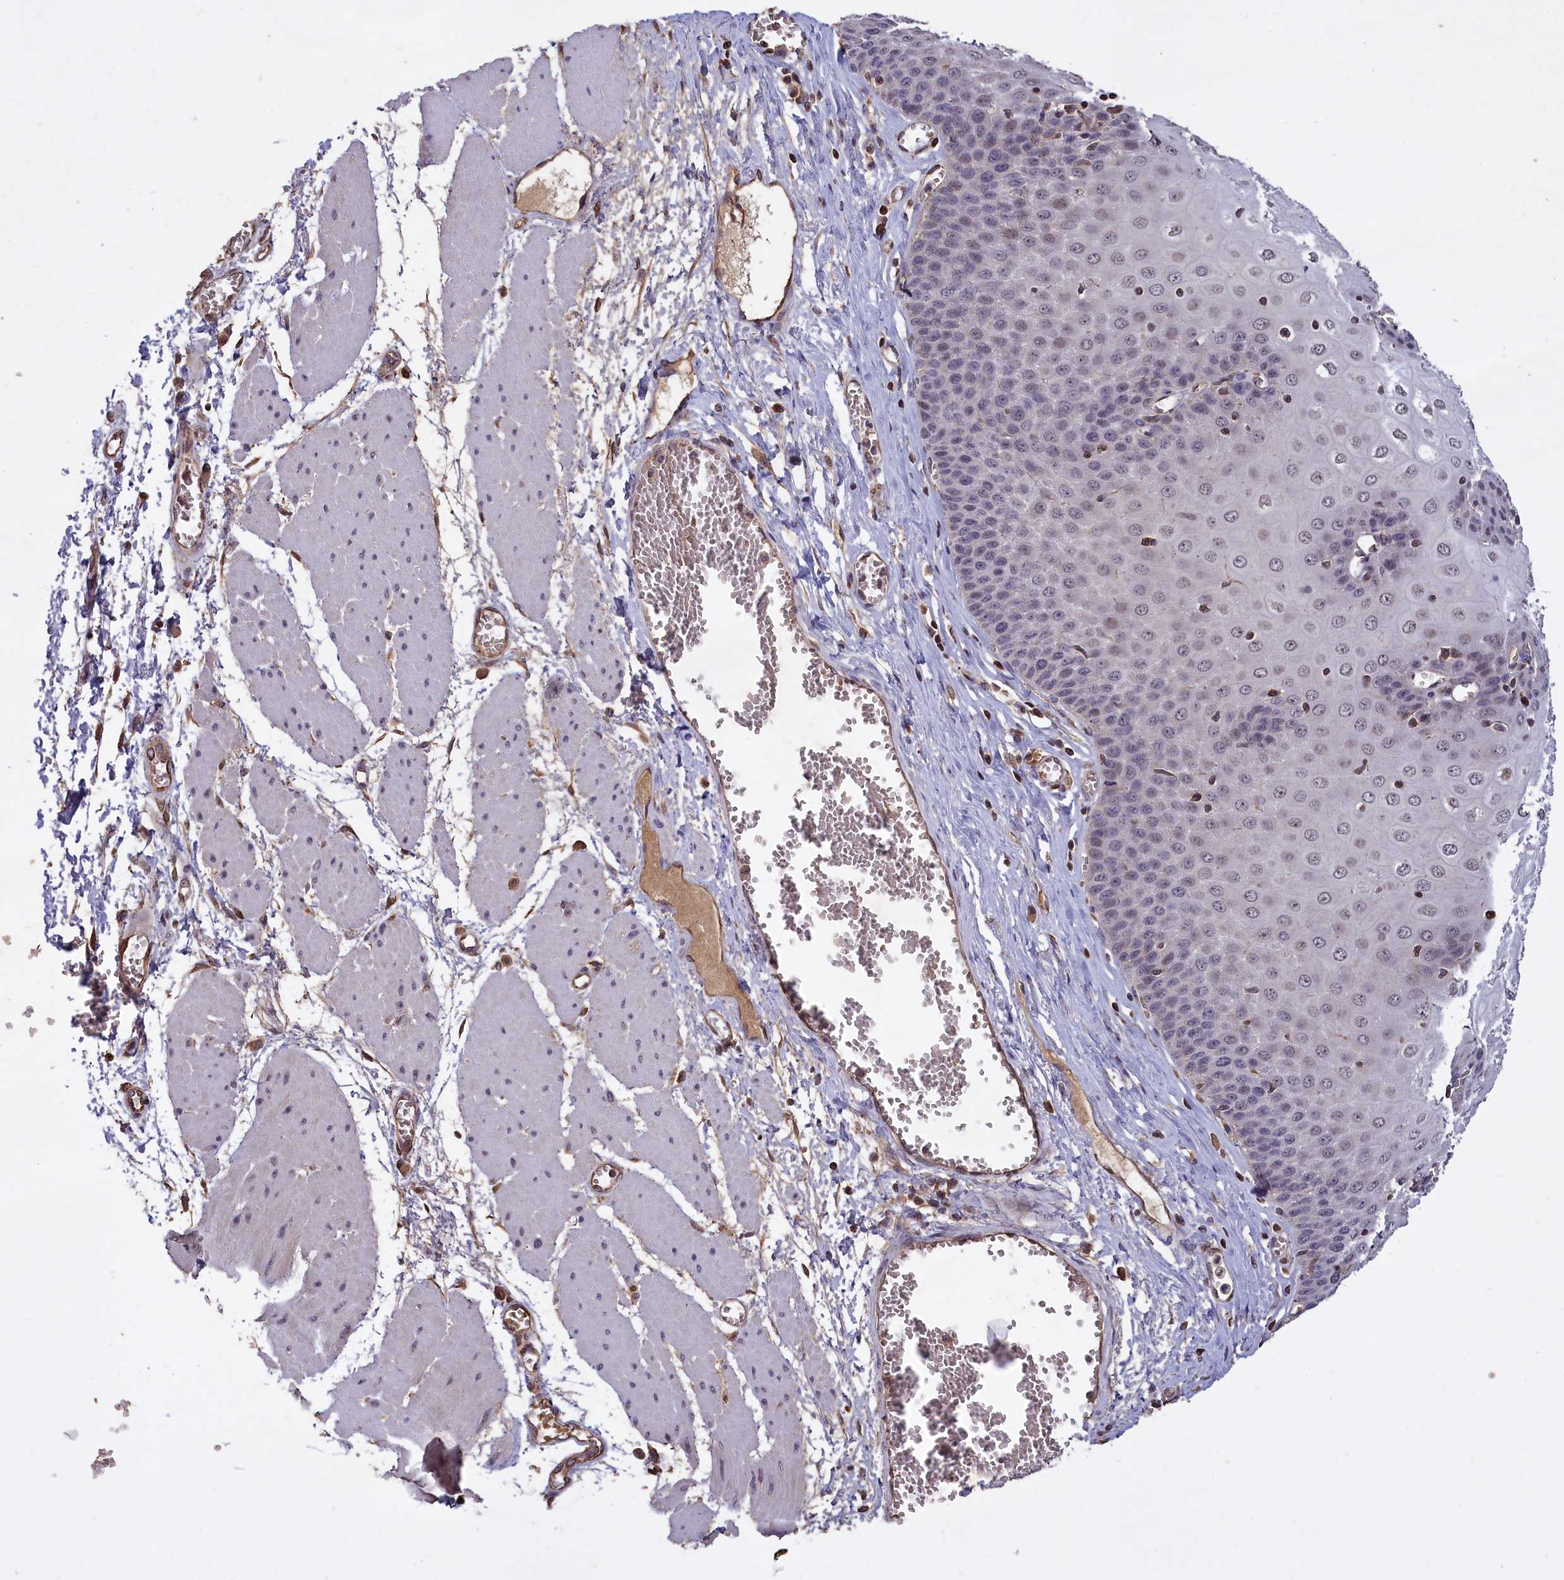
{"staining": {"intensity": "weak", "quantity": "<25%", "location": "nuclear"}, "tissue": "esophagus", "cell_type": "Squamous epithelial cells", "image_type": "normal", "snomed": [{"axis": "morphology", "description": "Normal tissue, NOS"}, {"axis": "topography", "description": "Esophagus"}], "caption": "High power microscopy micrograph of an immunohistochemistry (IHC) micrograph of normal esophagus, revealing no significant expression in squamous epithelial cells.", "gene": "CLRN2", "patient": {"sex": "male", "age": 60}}